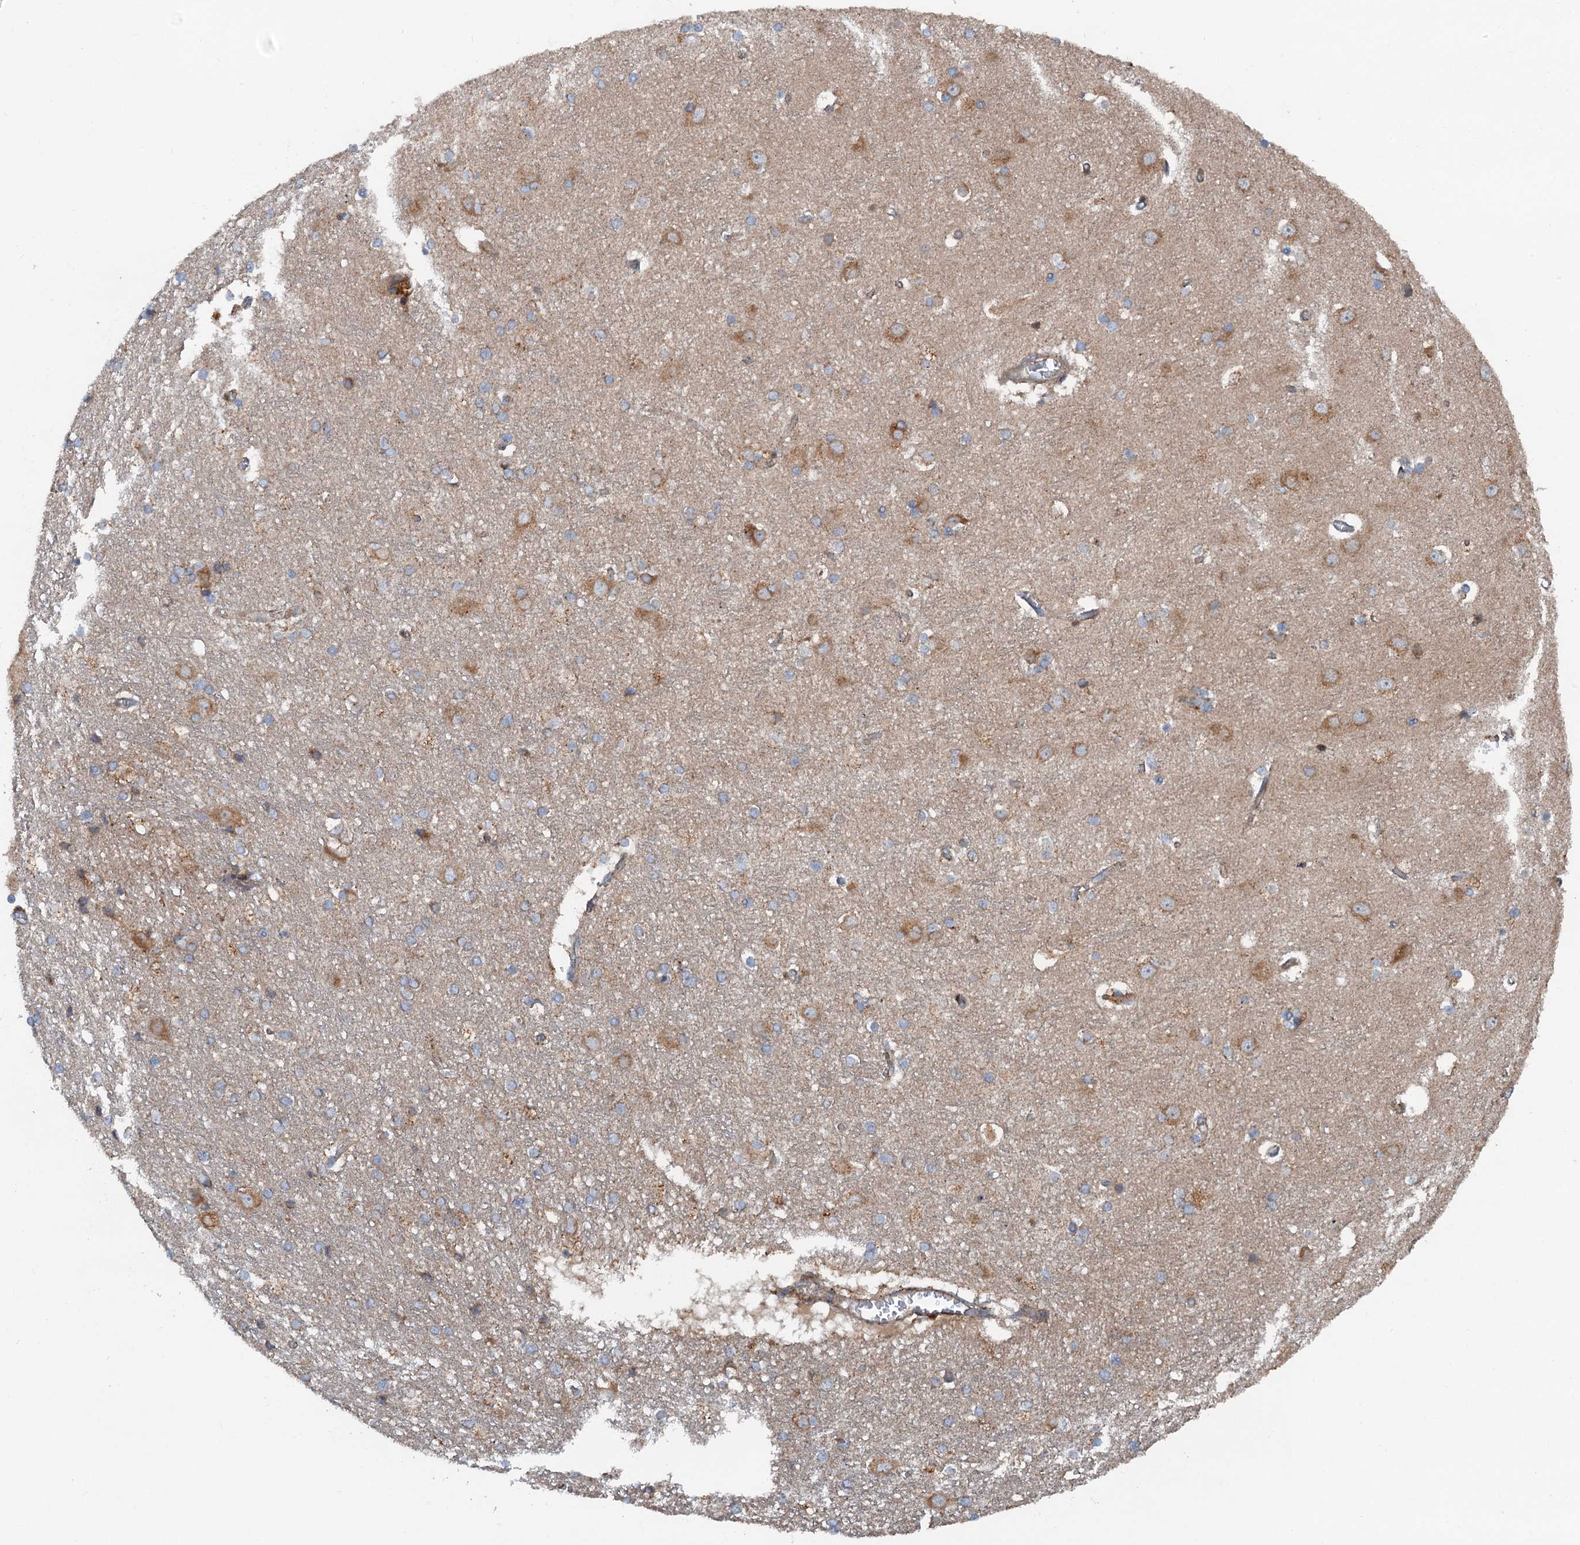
{"staining": {"intensity": "moderate", "quantity": "25%-75%", "location": "cytoplasmic/membranous"}, "tissue": "cerebral cortex", "cell_type": "Endothelial cells", "image_type": "normal", "snomed": [{"axis": "morphology", "description": "Normal tissue, NOS"}, {"axis": "topography", "description": "Cerebral cortex"}], "caption": "DAB immunohistochemical staining of unremarkable cerebral cortex reveals moderate cytoplasmic/membranous protein positivity in about 25%-75% of endothelial cells. The staining was performed using DAB to visualize the protein expression in brown, while the nuclei were stained in blue with hematoxylin (Magnification: 20x).", "gene": "COG3", "patient": {"sex": "male", "age": 54}}